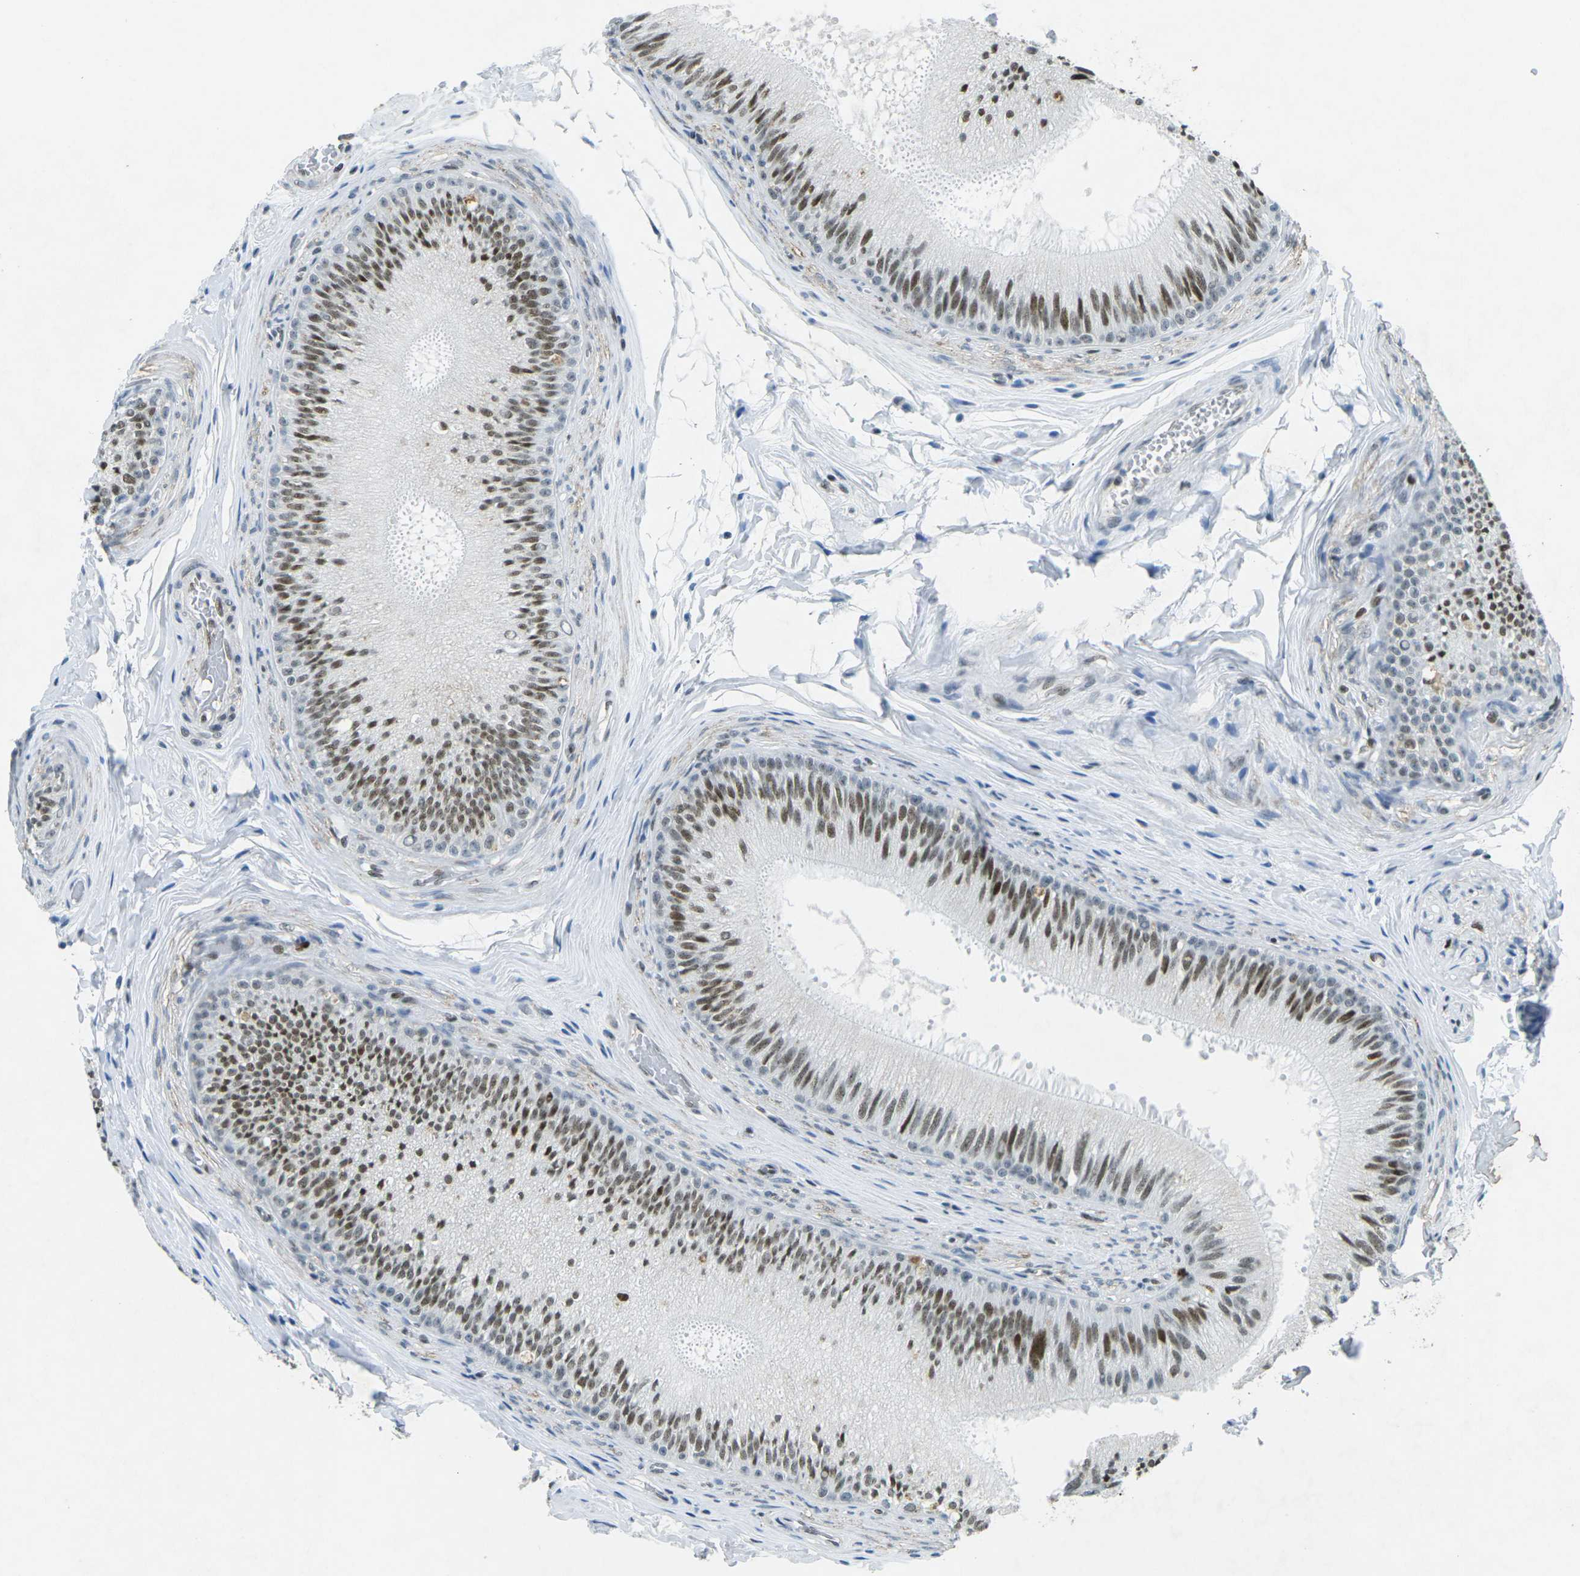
{"staining": {"intensity": "strong", "quantity": ">75%", "location": "nuclear"}, "tissue": "epididymis", "cell_type": "Glandular cells", "image_type": "normal", "snomed": [{"axis": "morphology", "description": "Normal tissue, NOS"}, {"axis": "topography", "description": "Testis"}, {"axis": "topography", "description": "Epididymis"}], "caption": "This histopathology image shows immunohistochemistry staining of normal epididymis, with high strong nuclear positivity in approximately >75% of glandular cells.", "gene": "RB1", "patient": {"sex": "male", "age": 36}}